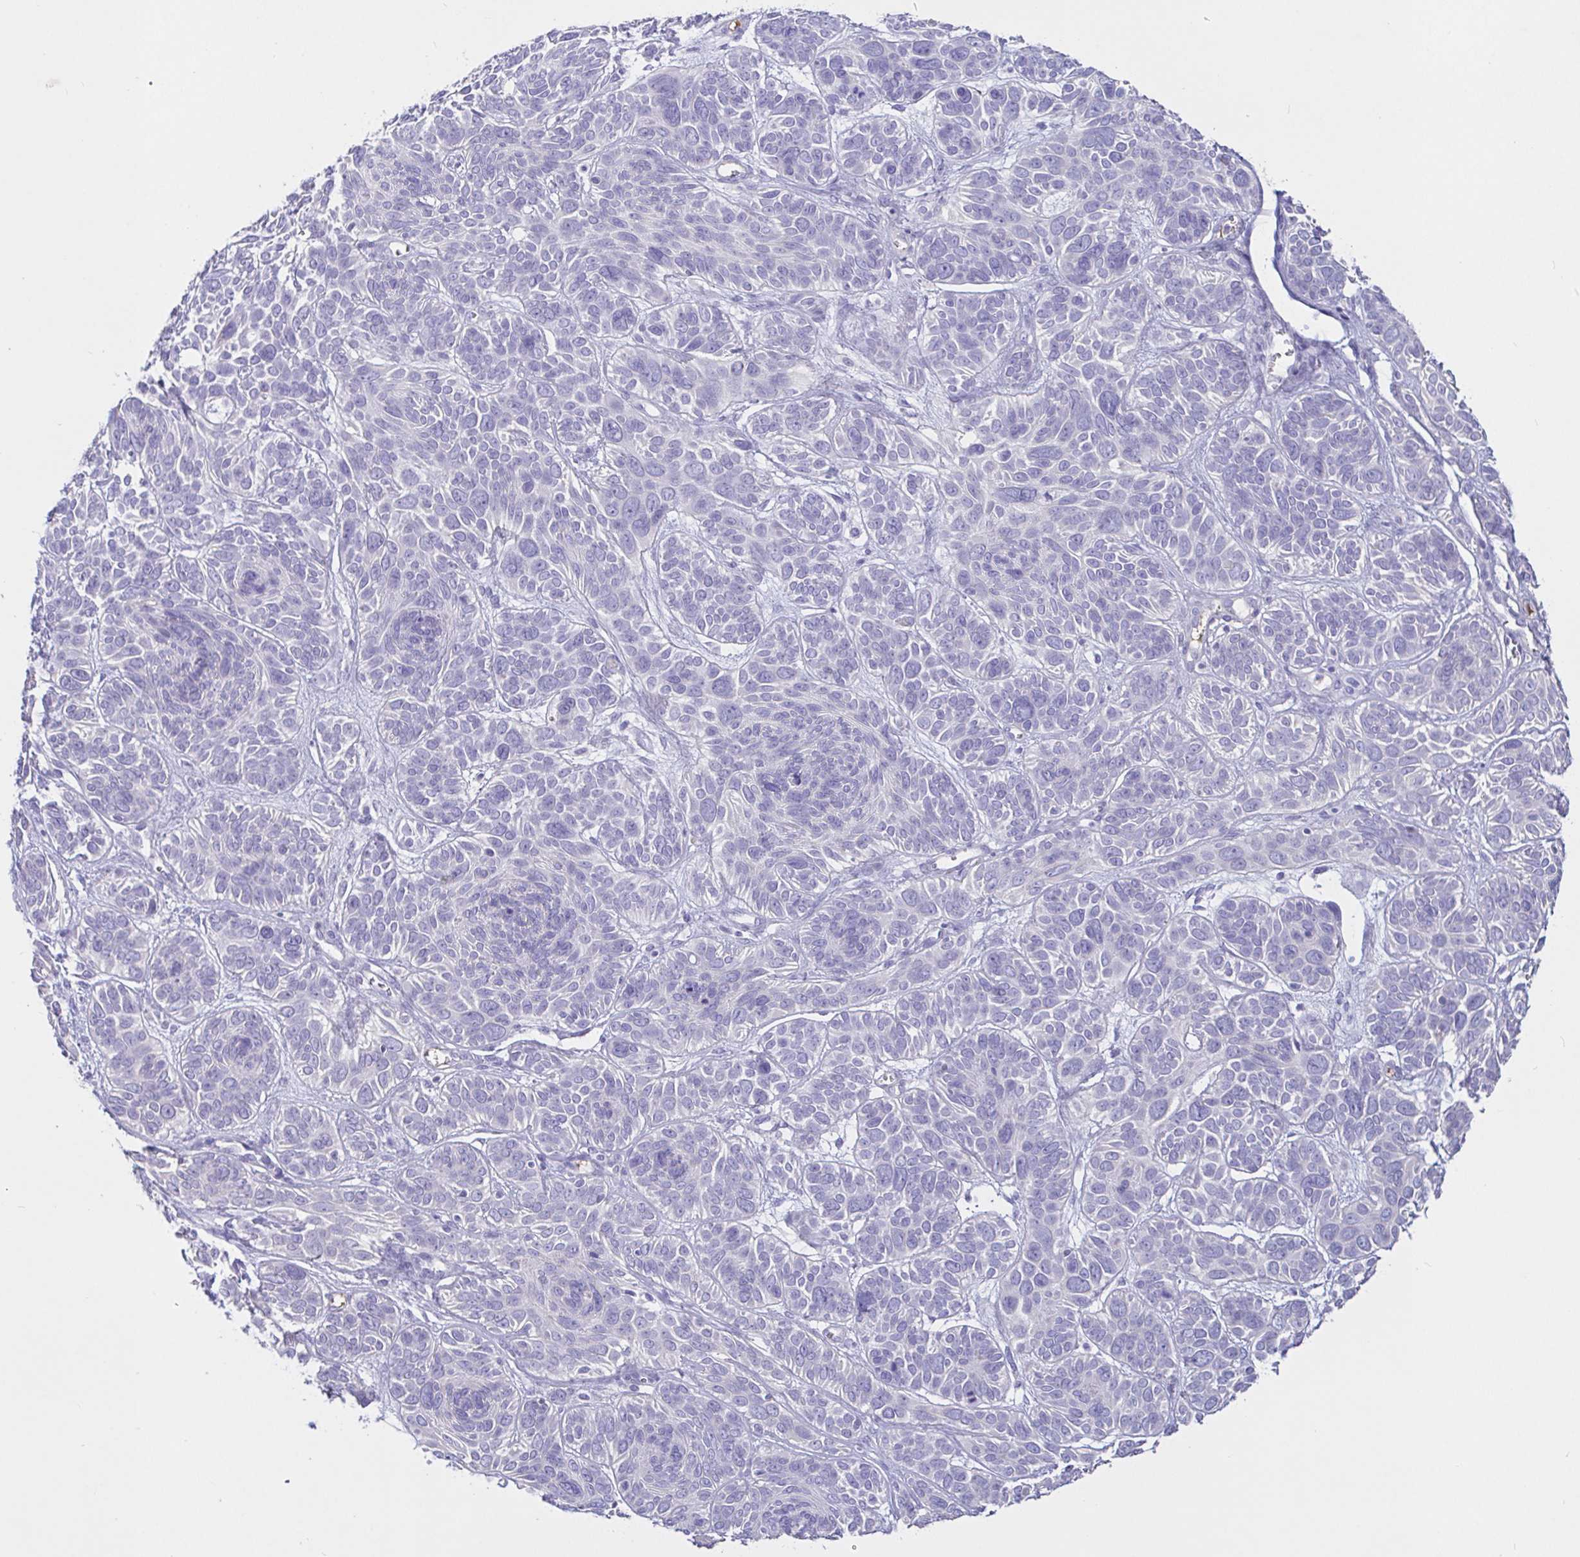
{"staining": {"intensity": "negative", "quantity": "none", "location": "none"}, "tissue": "skin cancer", "cell_type": "Tumor cells", "image_type": "cancer", "snomed": [{"axis": "morphology", "description": "Basal cell carcinoma"}, {"axis": "topography", "description": "Skin"}, {"axis": "topography", "description": "Skin of face"}], "caption": "Tumor cells are negative for brown protein staining in skin basal cell carcinoma.", "gene": "SAA4", "patient": {"sex": "male", "age": 73}}